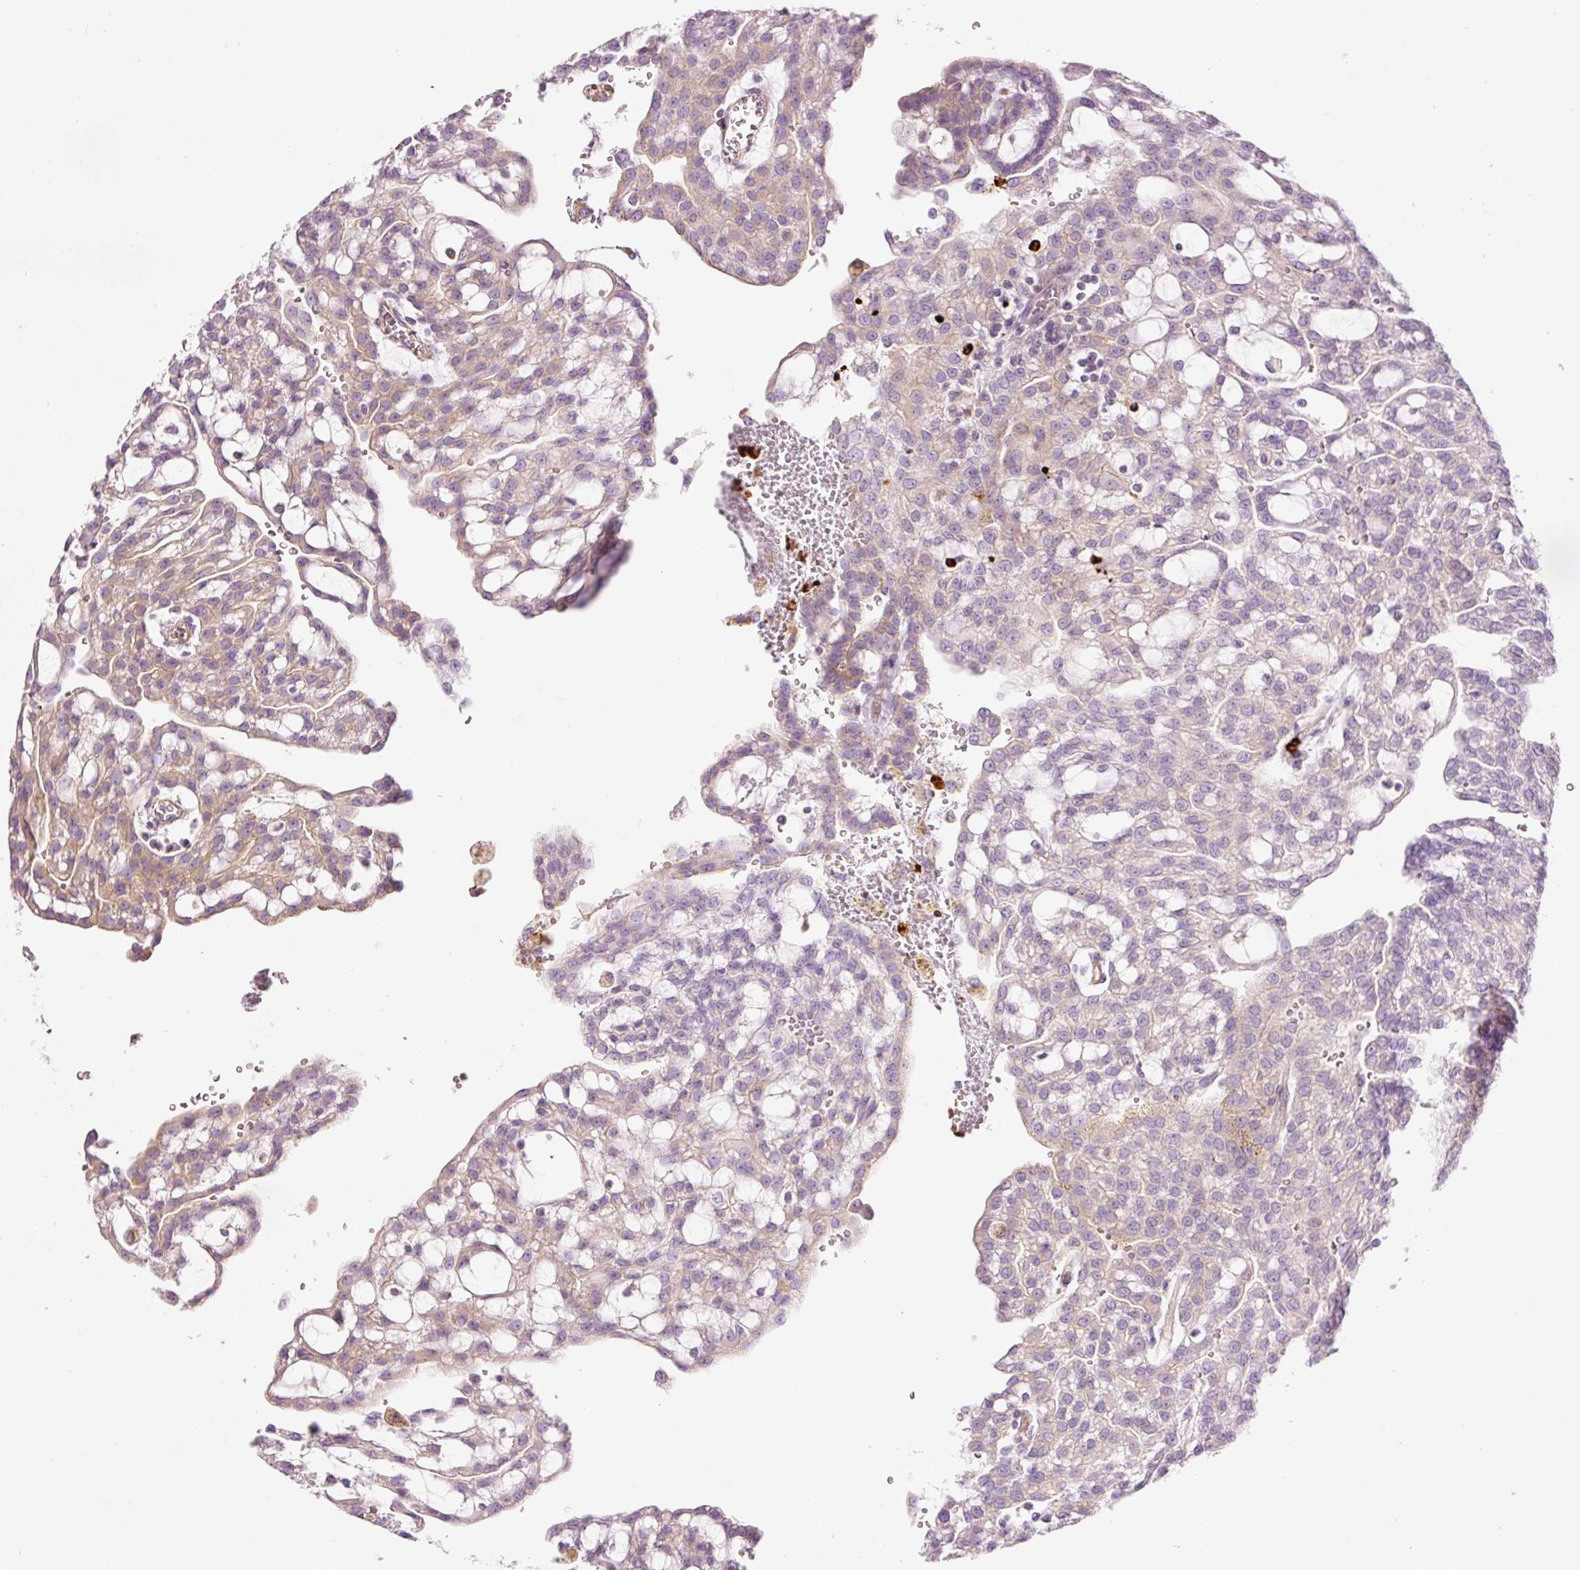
{"staining": {"intensity": "moderate", "quantity": "25%-75%", "location": "cytoplasmic/membranous"}, "tissue": "renal cancer", "cell_type": "Tumor cells", "image_type": "cancer", "snomed": [{"axis": "morphology", "description": "Adenocarcinoma, NOS"}, {"axis": "topography", "description": "Kidney"}], "caption": "A medium amount of moderate cytoplasmic/membranous expression is seen in approximately 25%-75% of tumor cells in adenocarcinoma (renal) tissue.", "gene": "MAP3K3", "patient": {"sex": "male", "age": 63}}